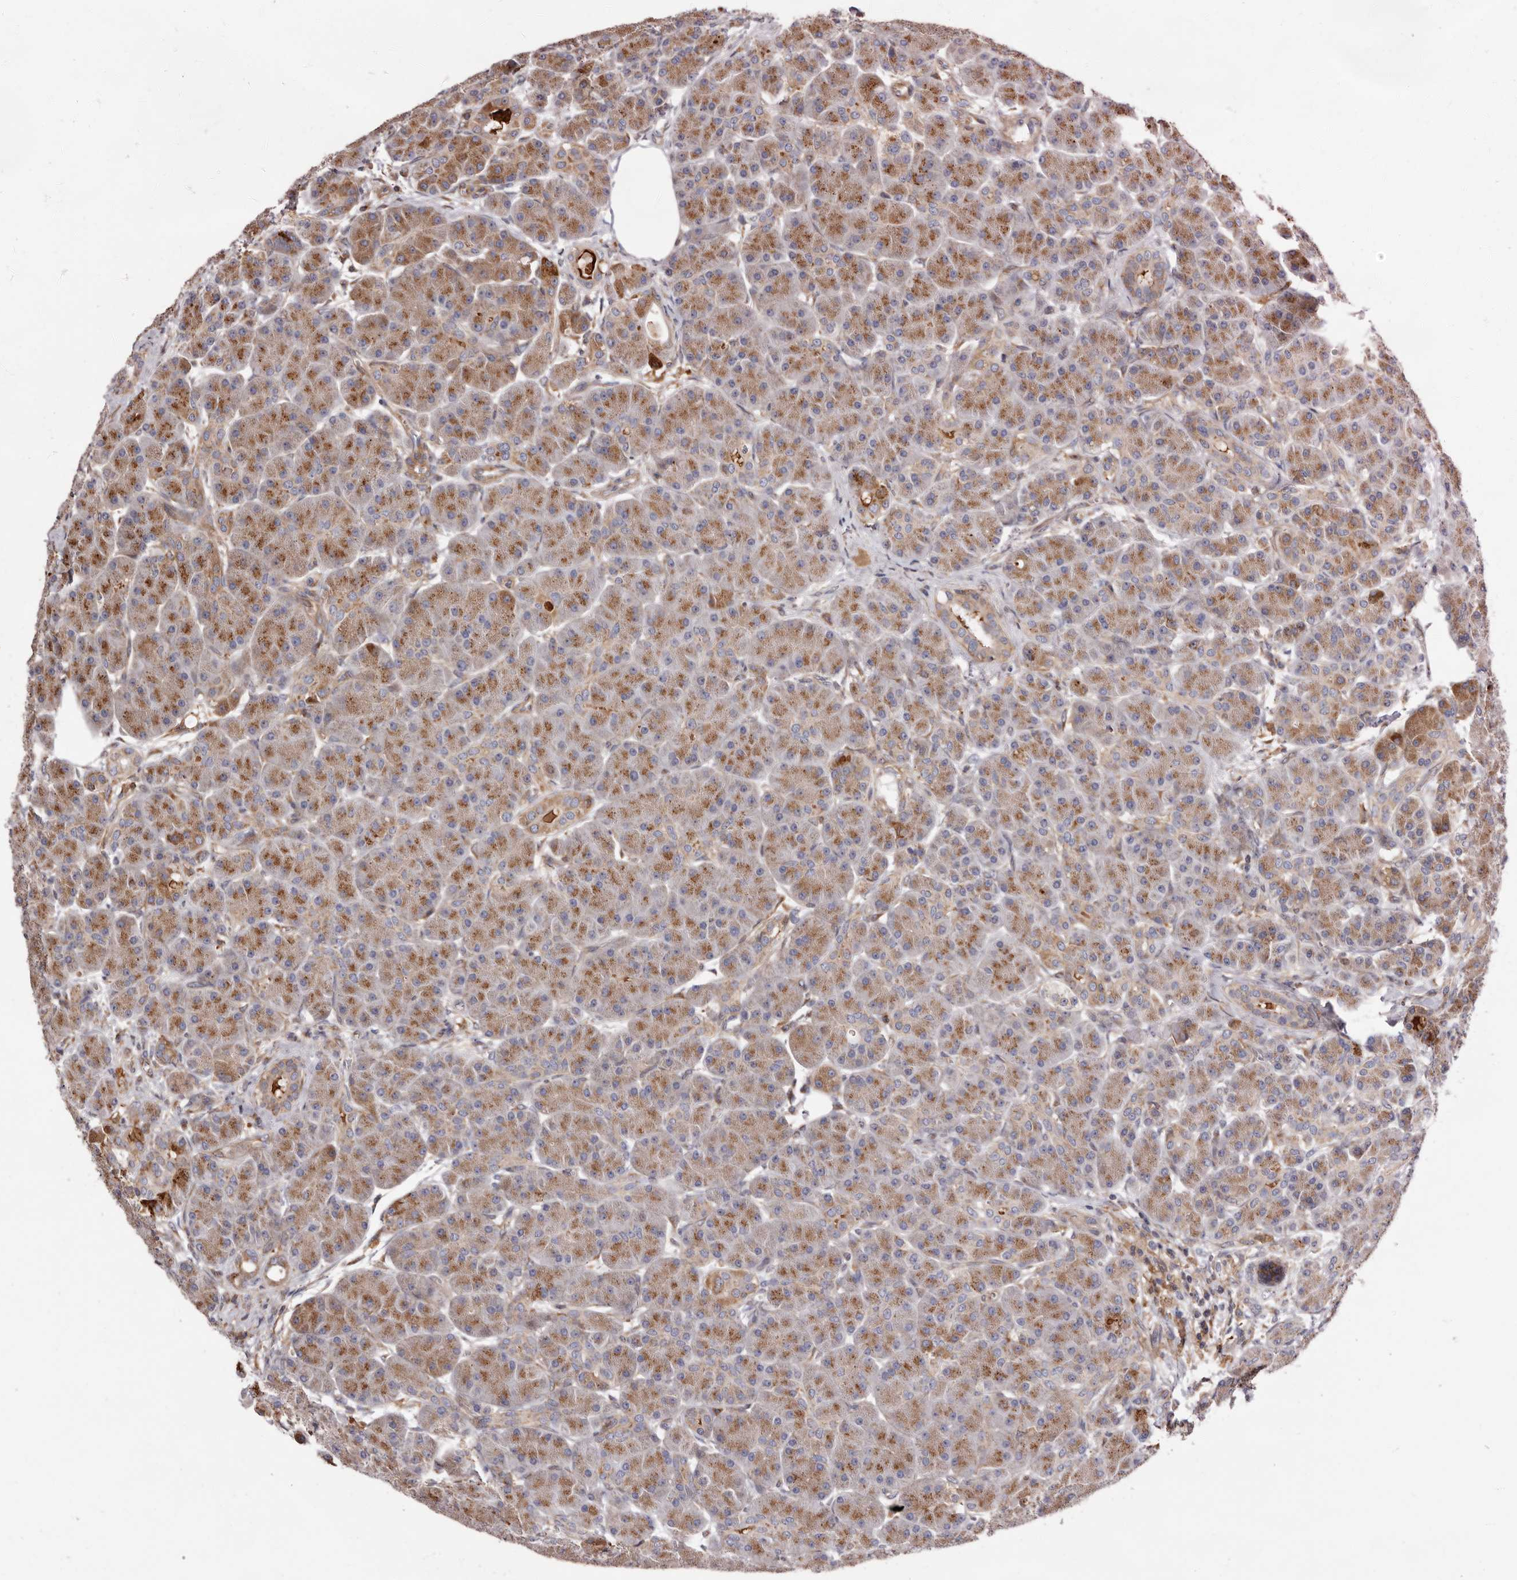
{"staining": {"intensity": "moderate", "quantity": ">75%", "location": "cytoplasmic/membranous"}, "tissue": "pancreas", "cell_type": "Exocrine glandular cells", "image_type": "normal", "snomed": [{"axis": "morphology", "description": "Normal tissue, NOS"}, {"axis": "topography", "description": "Pancreas"}], "caption": "Protein expression by IHC shows moderate cytoplasmic/membranous expression in about >75% of exocrine glandular cells in normal pancreas. The staining is performed using DAB brown chromogen to label protein expression. The nuclei are counter-stained blue using hematoxylin.", "gene": "COQ8B", "patient": {"sex": "male", "age": 63}}